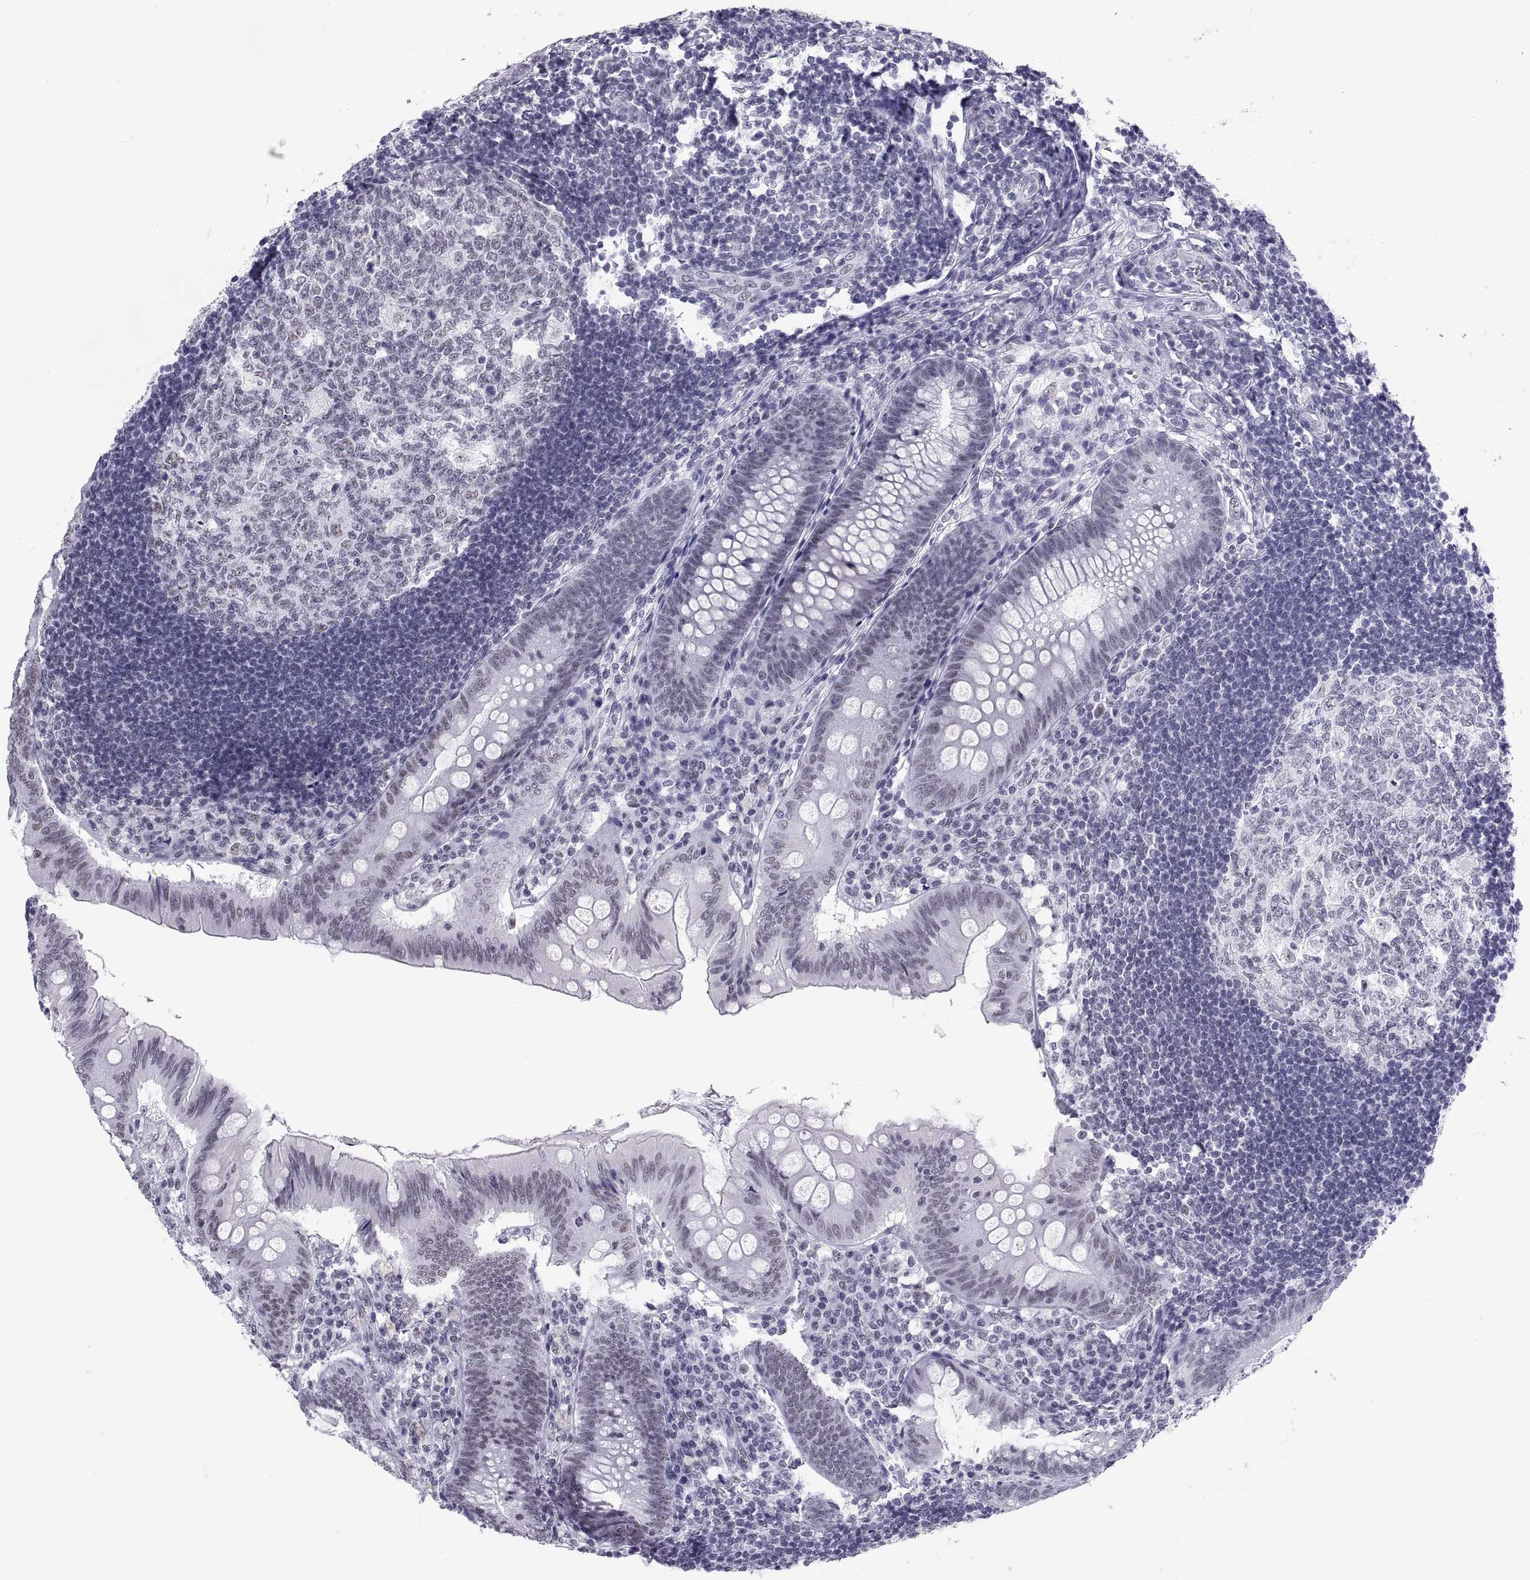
{"staining": {"intensity": "negative", "quantity": "none", "location": "none"}, "tissue": "appendix", "cell_type": "Glandular cells", "image_type": "normal", "snomed": [{"axis": "morphology", "description": "Normal tissue, NOS"}, {"axis": "morphology", "description": "Inflammation, NOS"}, {"axis": "topography", "description": "Appendix"}], "caption": "Immunohistochemistry (IHC) photomicrograph of benign appendix: appendix stained with DAB (3,3'-diaminobenzidine) reveals no significant protein staining in glandular cells.", "gene": "NEUROD6", "patient": {"sex": "male", "age": 16}}